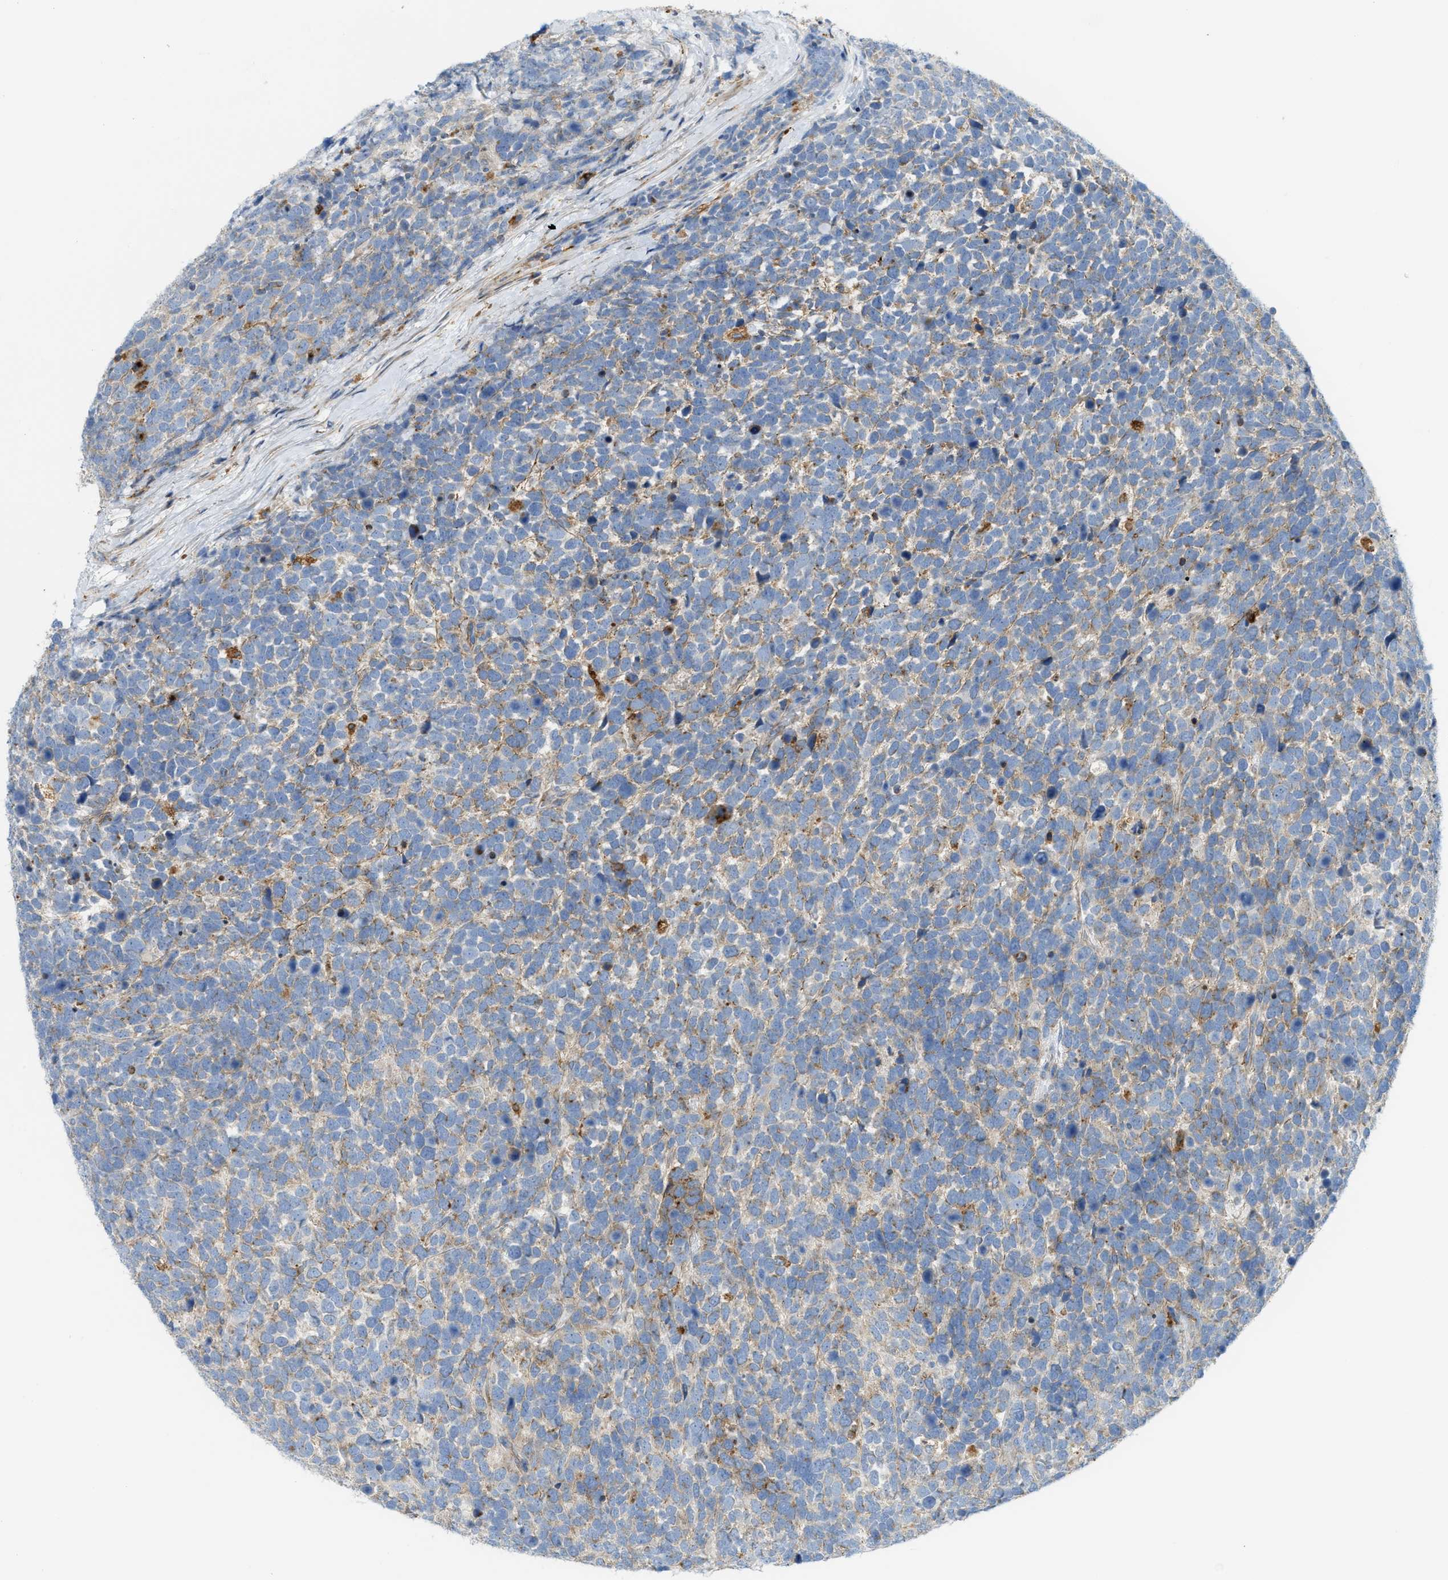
{"staining": {"intensity": "weak", "quantity": ">75%", "location": "cytoplasmic/membranous"}, "tissue": "urothelial cancer", "cell_type": "Tumor cells", "image_type": "cancer", "snomed": [{"axis": "morphology", "description": "Urothelial carcinoma, High grade"}, {"axis": "topography", "description": "Urinary bladder"}], "caption": "Protein analysis of high-grade urothelial carcinoma tissue exhibits weak cytoplasmic/membranous staining in approximately >75% of tumor cells.", "gene": "LMBRD1", "patient": {"sex": "female", "age": 82}}